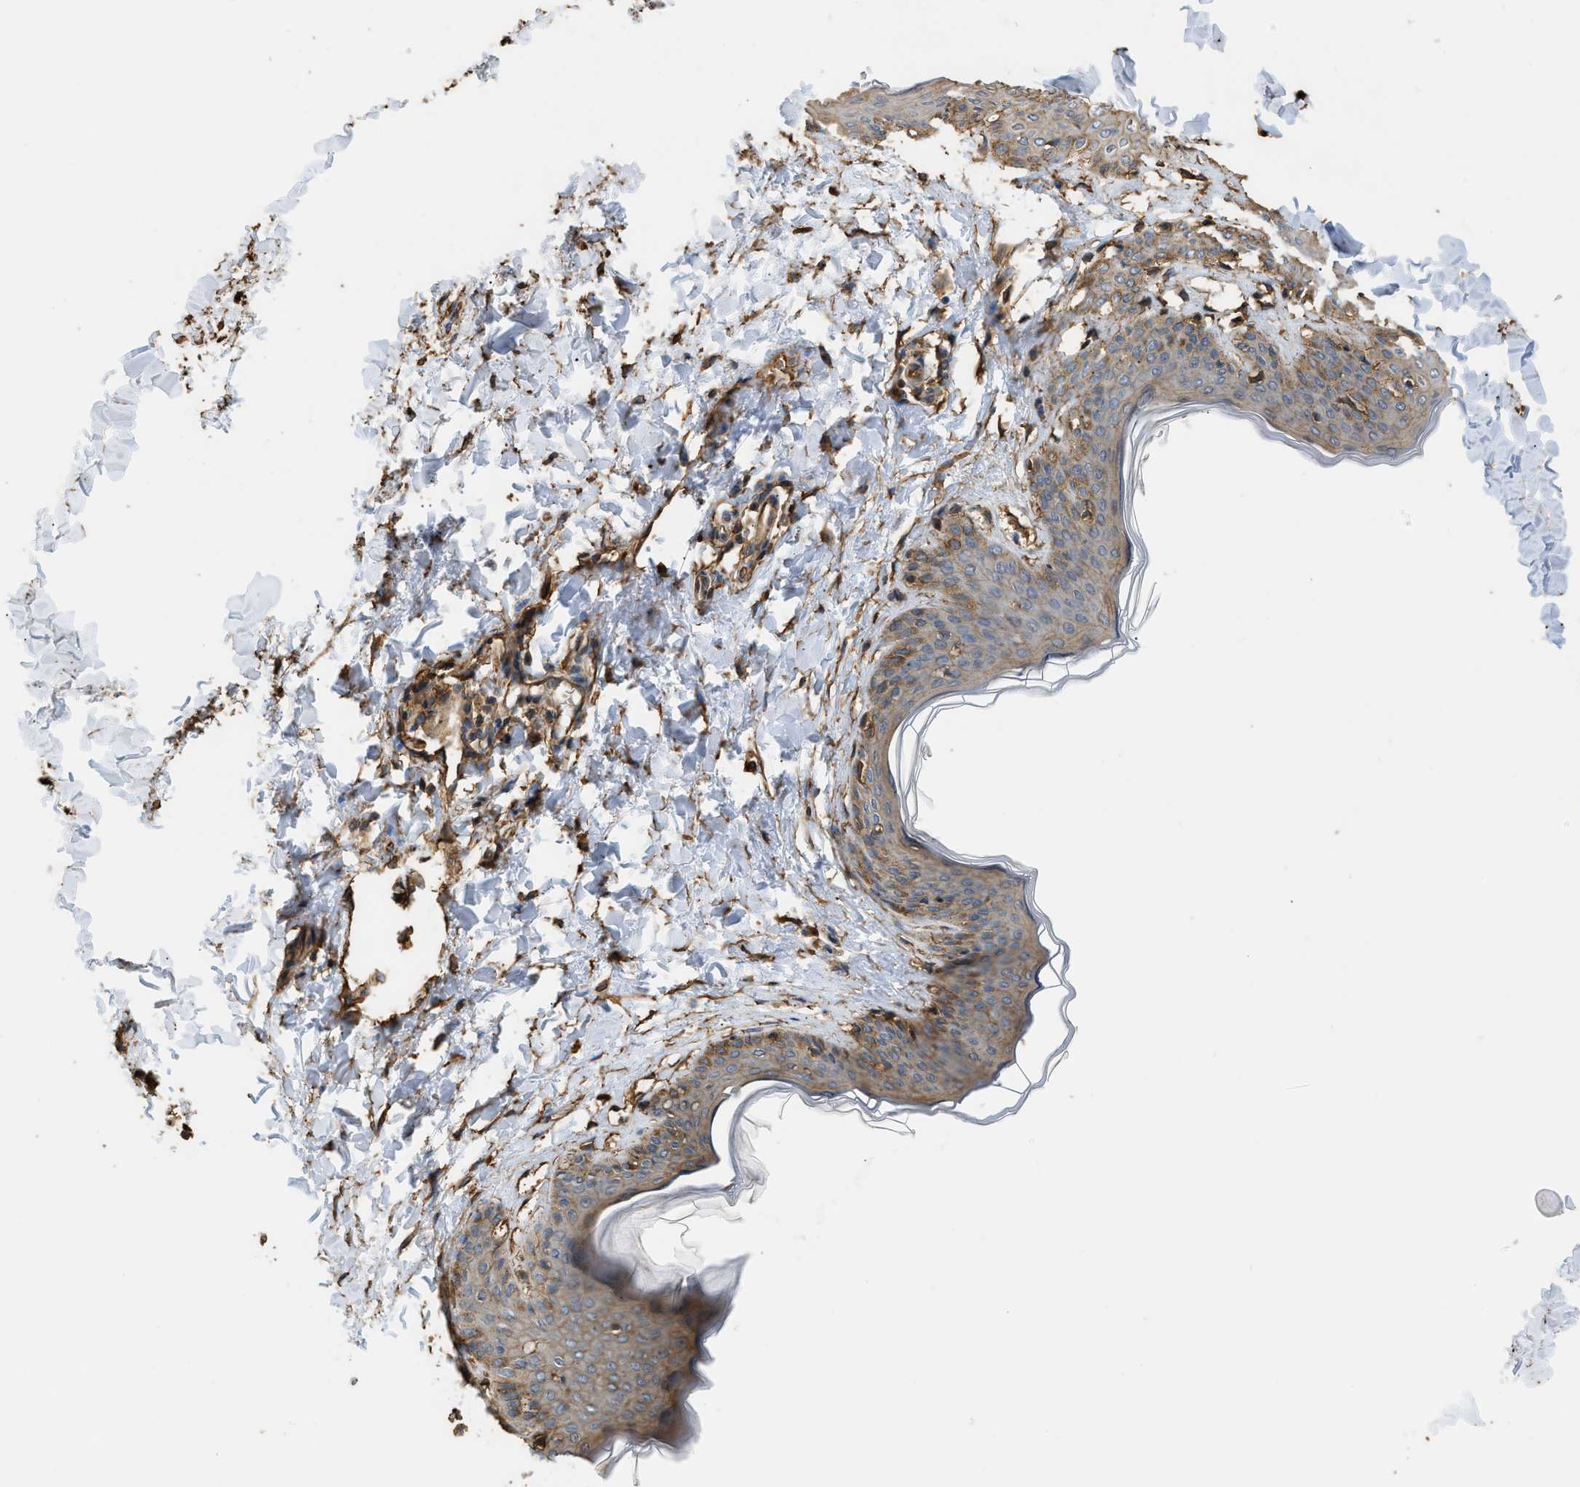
{"staining": {"intensity": "moderate", "quantity": ">75%", "location": "cytoplasmic/membranous"}, "tissue": "skin", "cell_type": "Fibroblasts", "image_type": "normal", "snomed": [{"axis": "morphology", "description": "Normal tissue, NOS"}, {"axis": "topography", "description": "Skin"}], "caption": "Approximately >75% of fibroblasts in normal human skin demonstrate moderate cytoplasmic/membranous protein expression as visualized by brown immunohistochemical staining.", "gene": "DDHD2", "patient": {"sex": "female", "age": 17}}